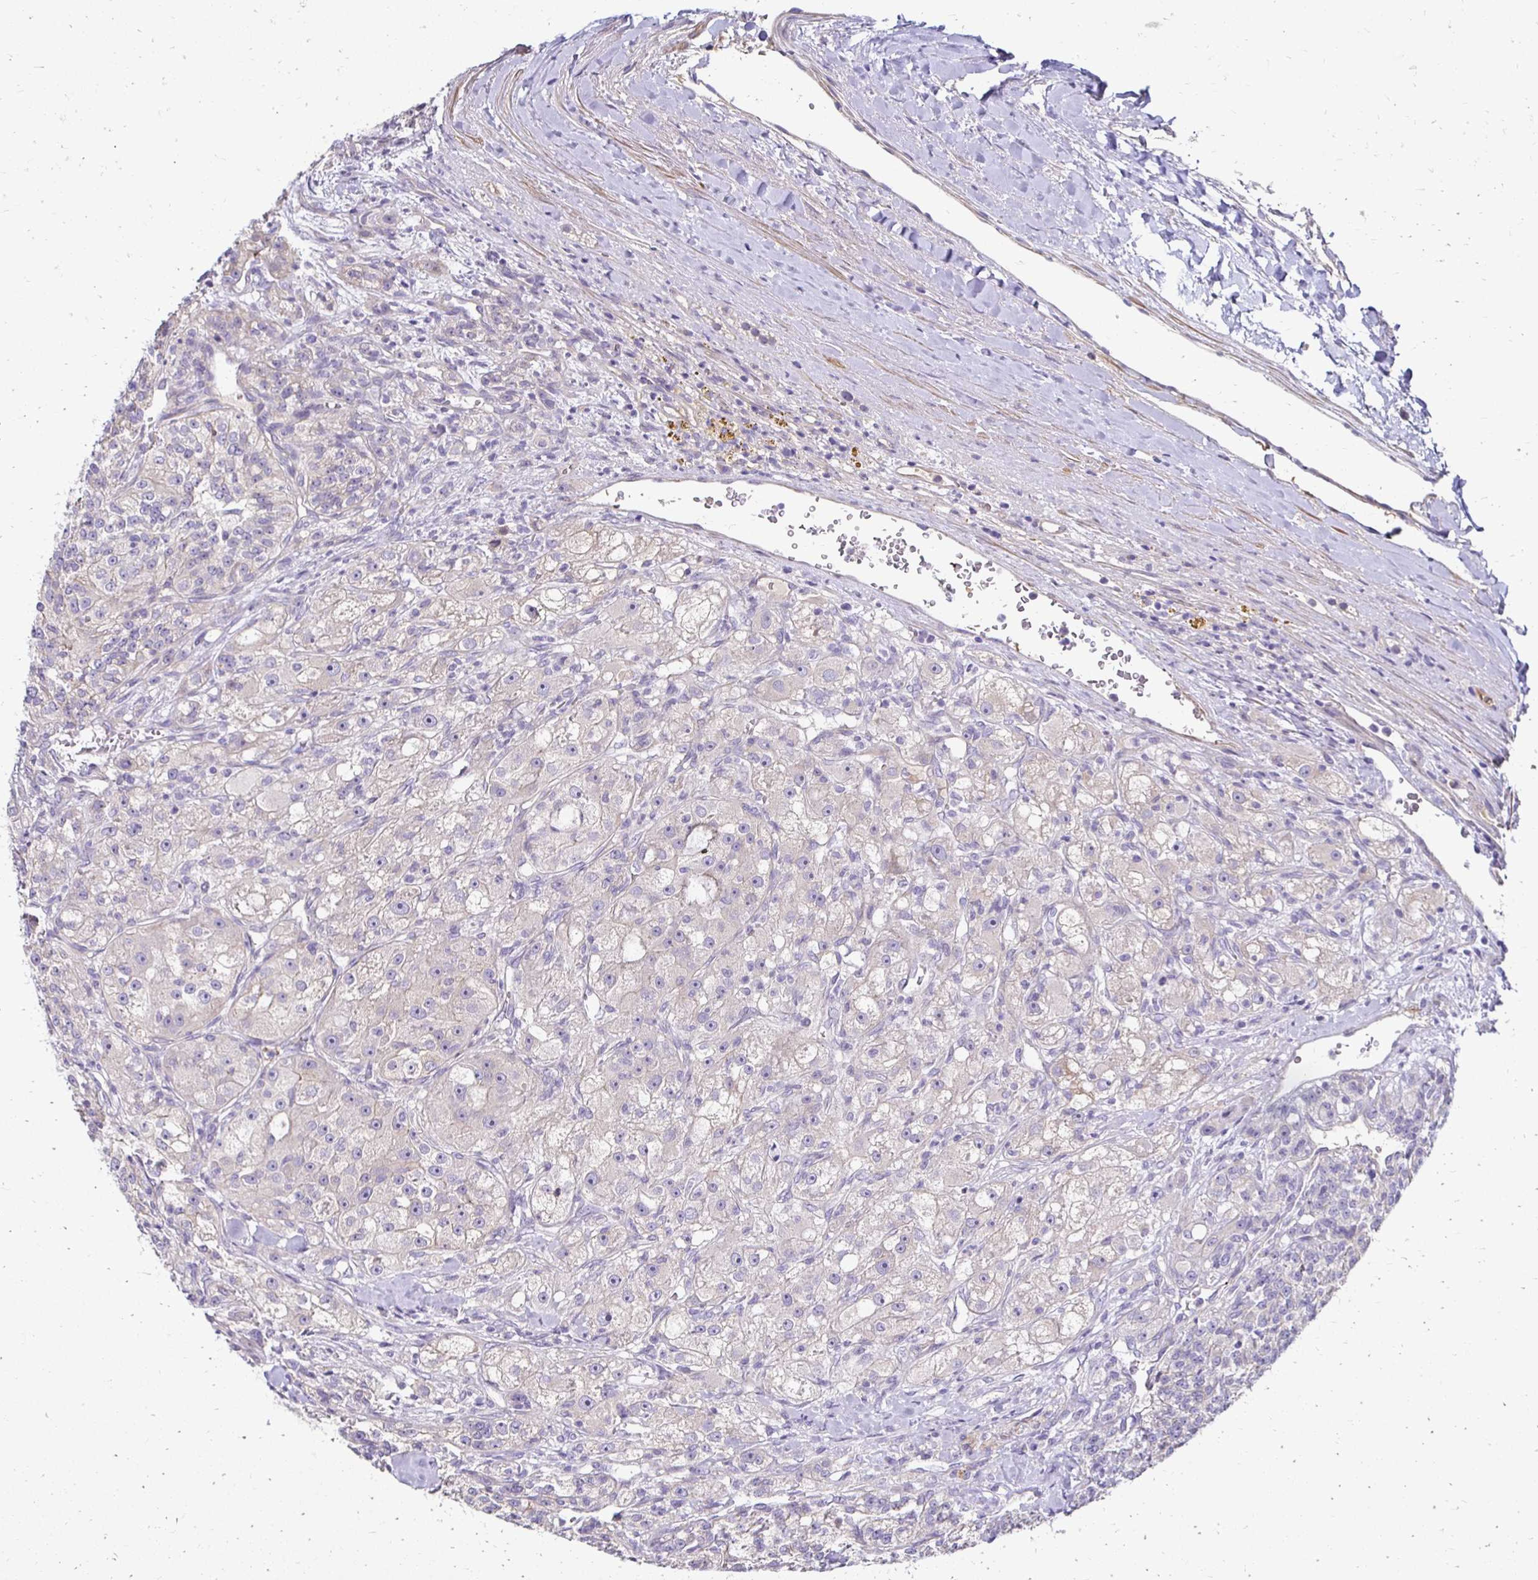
{"staining": {"intensity": "negative", "quantity": "none", "location": "none"}, "tissue": "renal cancer", "cell_type": "Tumor cells", "image_type": "cancer", "snomed": [{"axis": "morphology", "description": "Adenocarcinoma, NOS"}, {"axis": "topography", "description": "Kidney"}], "caption": "DAB (3,3'-diaminobenzidine) immunohistochemical staining of human adenocarcinoma (renal) reveals no significant staining in tumor cells.", "gene": "AKAP6", "patient": {"sex": "female", "age": 63}}